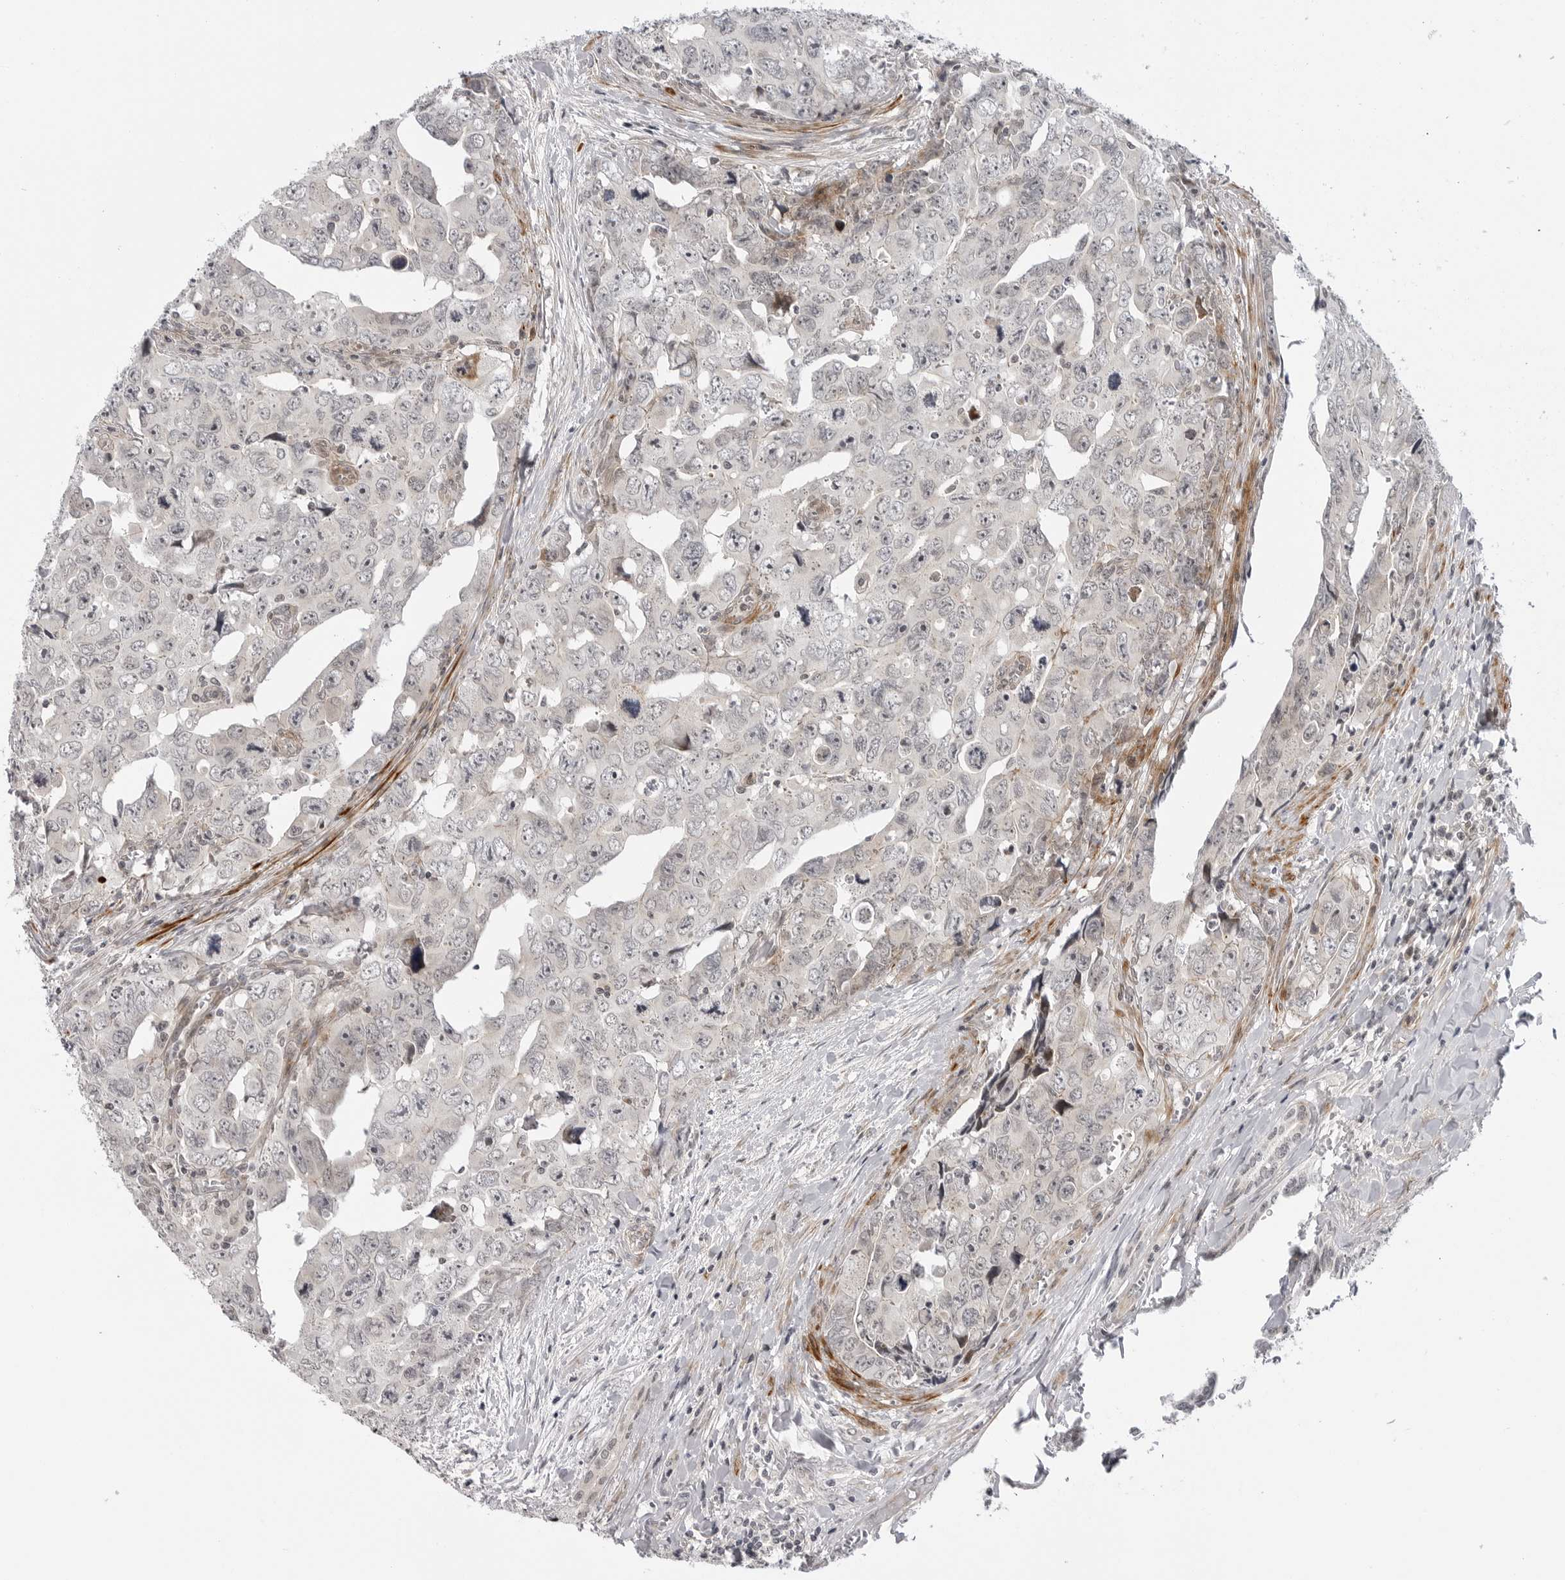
{"staining": {"intensity": "negative", "quantity": "none", "location": "none"}, "tissue": "testis cancer", "cell_type": "Tumor cells", "image_type": "cancer", "snomed": [{"axis": "morphology", "description": "Carcinoma, Embryonal, NOS"}, {"axis": "topography", "description": "Testis"}], "caption": "This is a micrograph of immunohistochemistry staining of testis embryonal carcinoma, which shows no expression in tumor cells.", "gene": "ADAMTS5", "patient": {"sex": "male", "age": 28}}